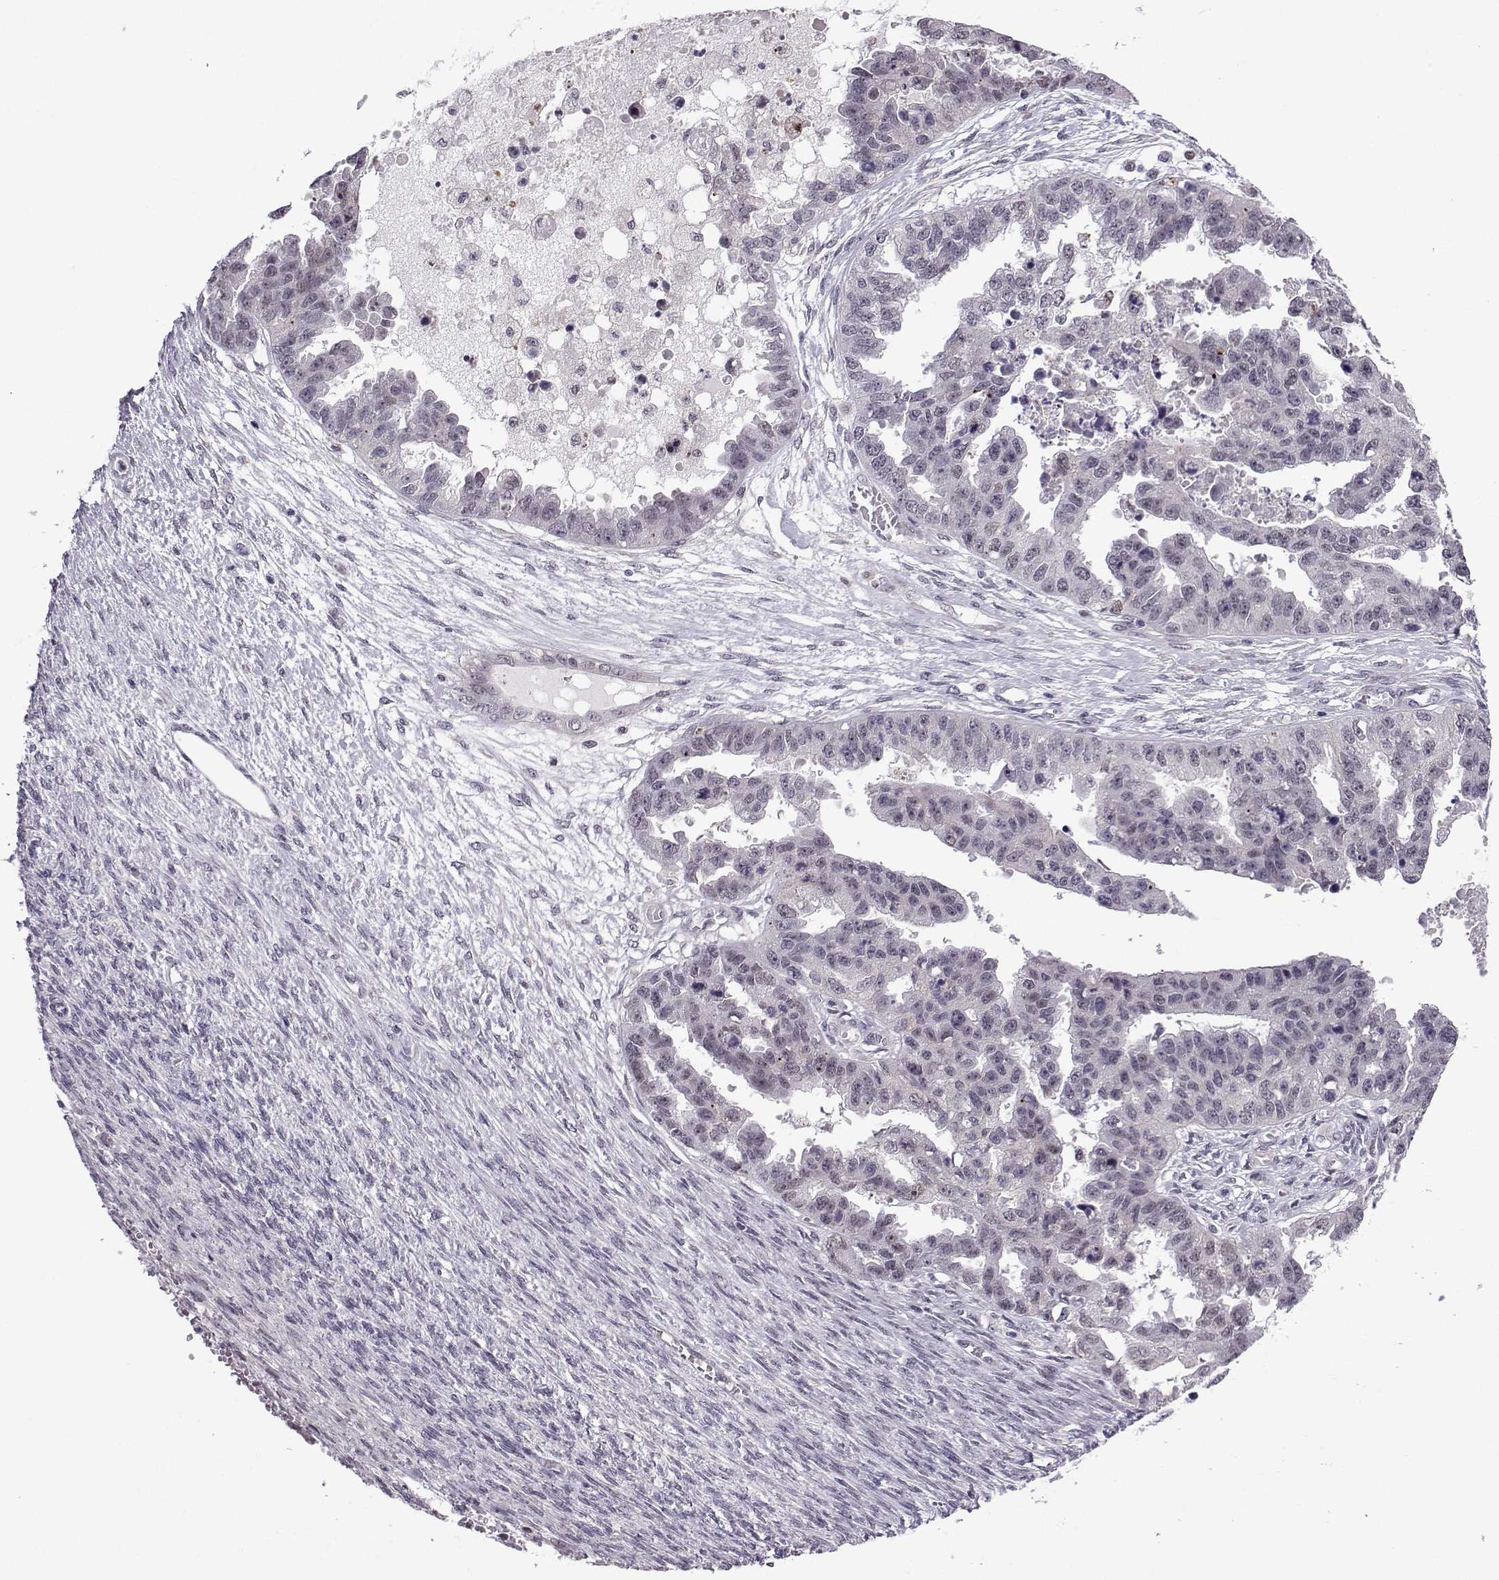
{"staining": {"intensity": "negative", "quantity": "none", "location": "none"}, "tissue": "ovarian cancer", "cell_type": "Tumor cells", "image_type": "cancer", "snomed": [{"axis": "morphology", "description": "Cystadenocarcinoma, serous, NOS"}, {"axis": "topography", "description": "Ovary"}], "caption": "This photomicrograph is of ovarian serous cystadenocarcinoma stained with immunohistochemistry (IHC) to label a protein in brown with the nuclei are counter-stained blue. There is no positivity in tumor cells. (DAB (3,3'-diaminobenzidine) IHC, high magnification).", "gene": "FGF3", "patient": {"sex": "female", "age": 58}}